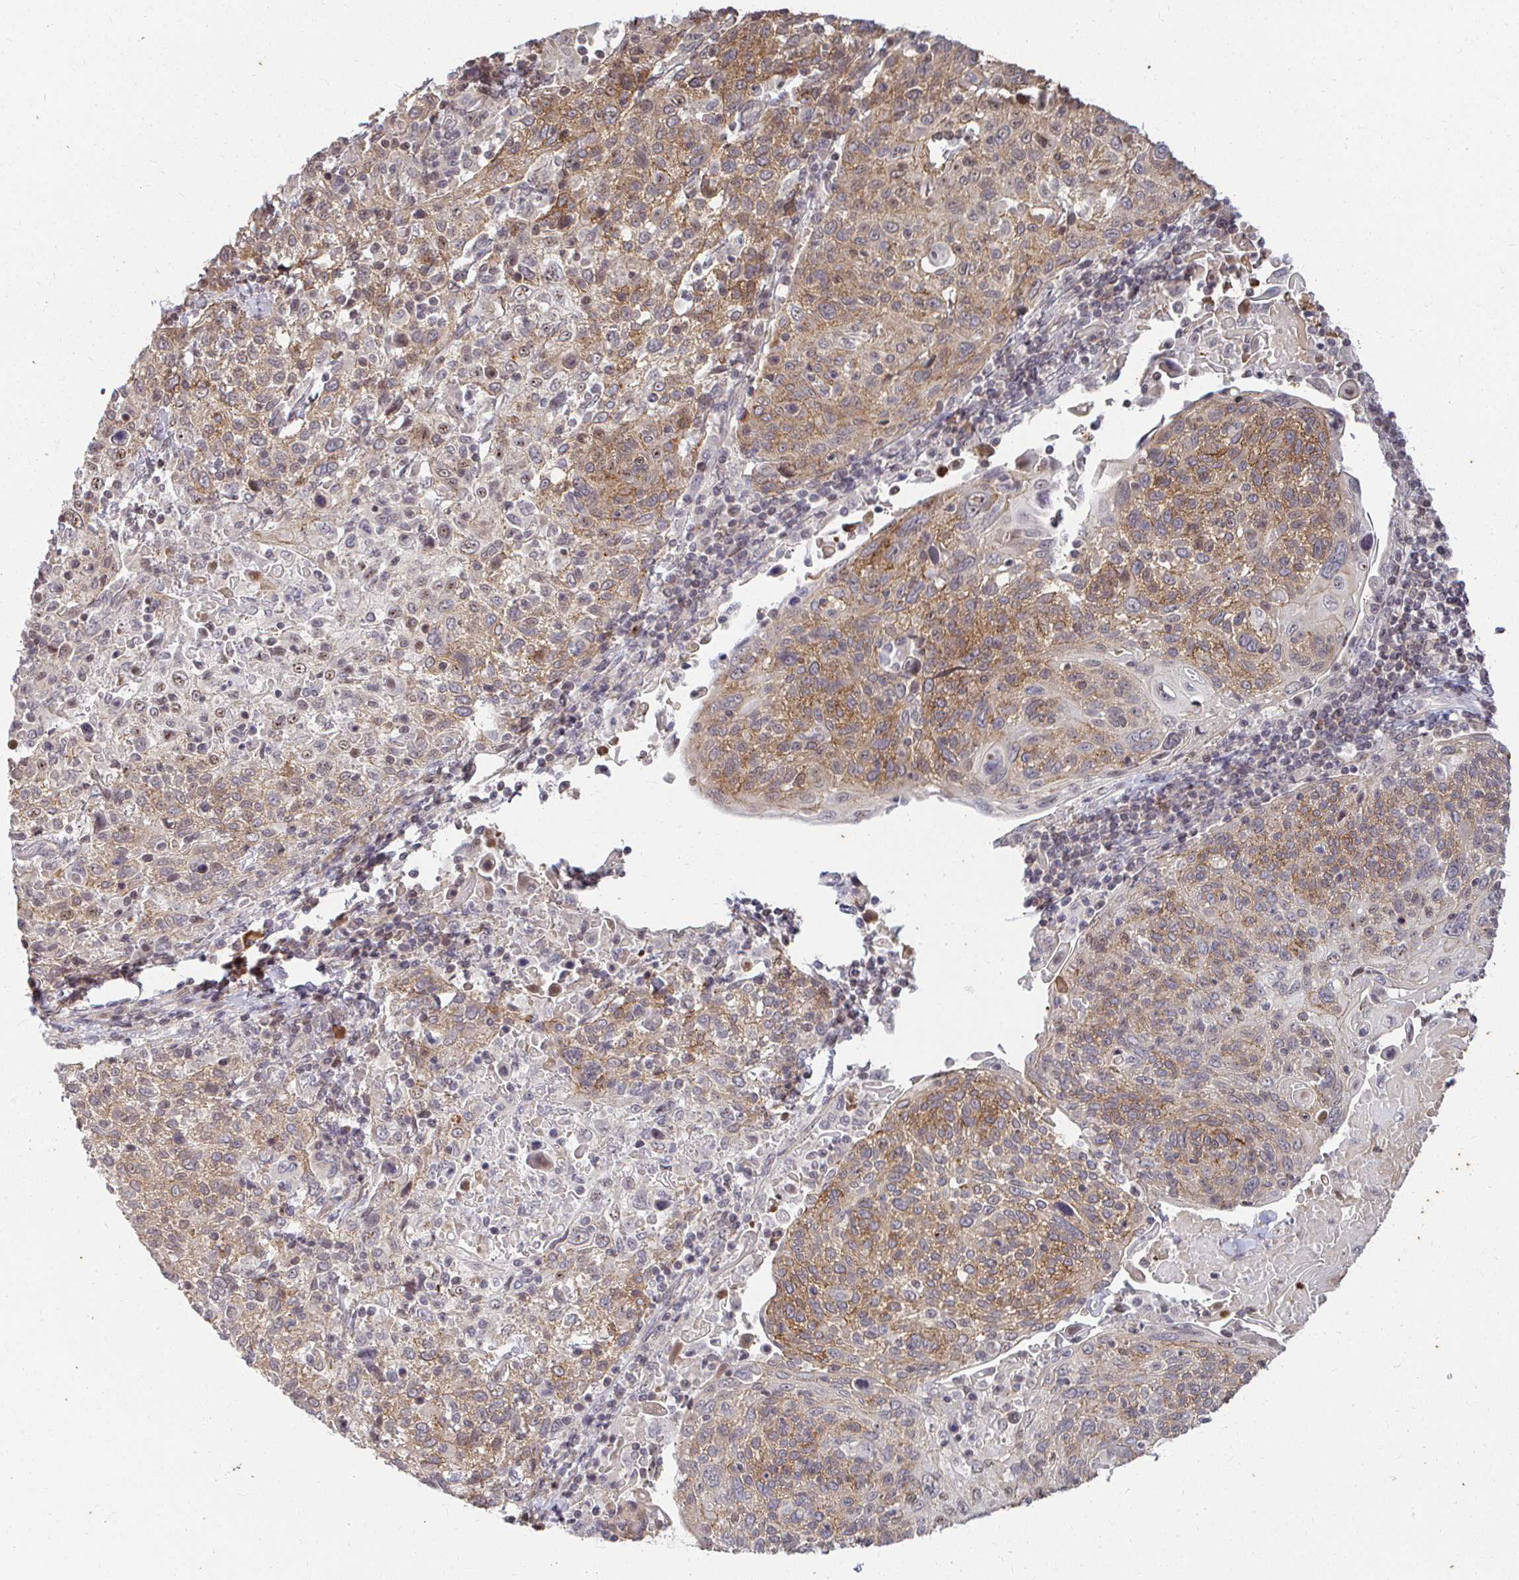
{"staining": {"intensity": "moderate", "quantity": "25%-75%", "location": "cytoplasmic/membranous"}, "tissue": "cervical cancer", "cell_type": "Tumor cells", "image_type": "cancer", "snomed": [{"axis": "morphology", "description": "Squamous cell carcinoma, NOS"}, {"axis": "topography", "description": "Cervix"}], "caption": "Squamous cell carcinoma (cervical) tissue exhibits moderate cytoplasmic/membranous expression in approximately 25%-75% of tumor cells, visualized by immunohistochemistry.", "gene": "ANK3", "patient": {"sex": "female", "age": 61}}